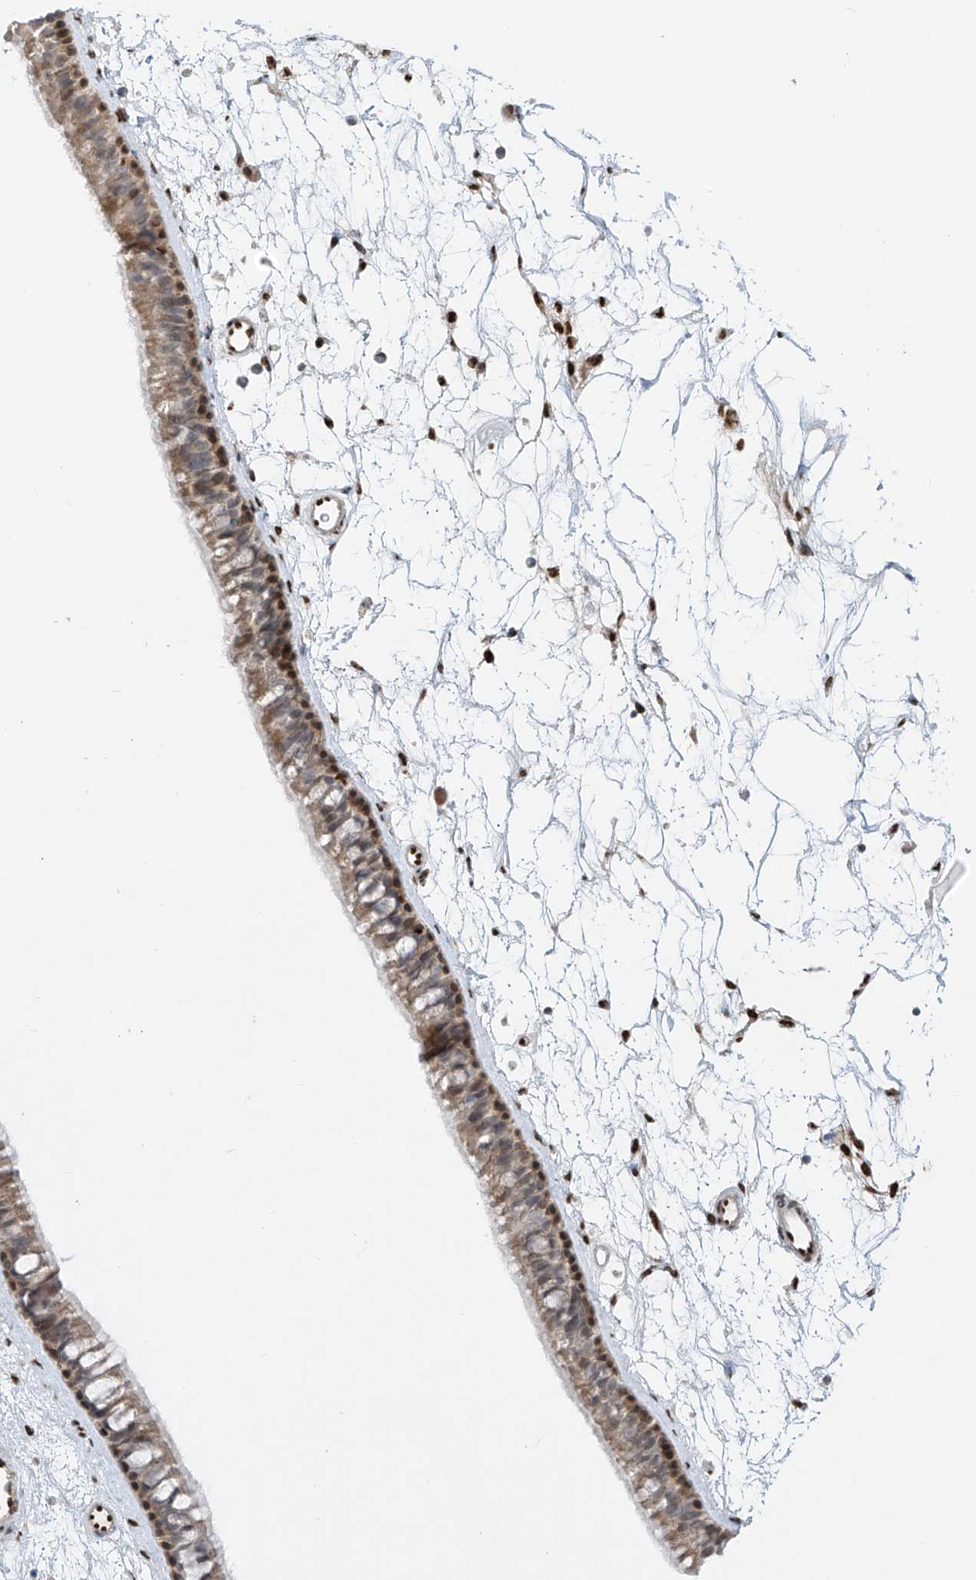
{"staining": {"intensity": "moderate", "quantity": ">75%", "location": "cytoplasmic/membranous"}, "tissue": "nasopharynx", "cell_type": "Respiratory epithelial cells", "image_type": "normal", "snomed": [{"axis": "morphology", "description": "Normal tissue, NOS"}, {"axis": "topography", "description": "Nasopharynx"}], "caption": "Immunohistochemistry (DAB (3,3'-diaminobenzidine)) staining of normal human nasopharynx demonstrates moderate cytoplasmic/membranous protein staining in approximately >75% of respiratory epithelial cells.", "gene": "PM20D2", "patient": {"sex": "male", "age": 64}}